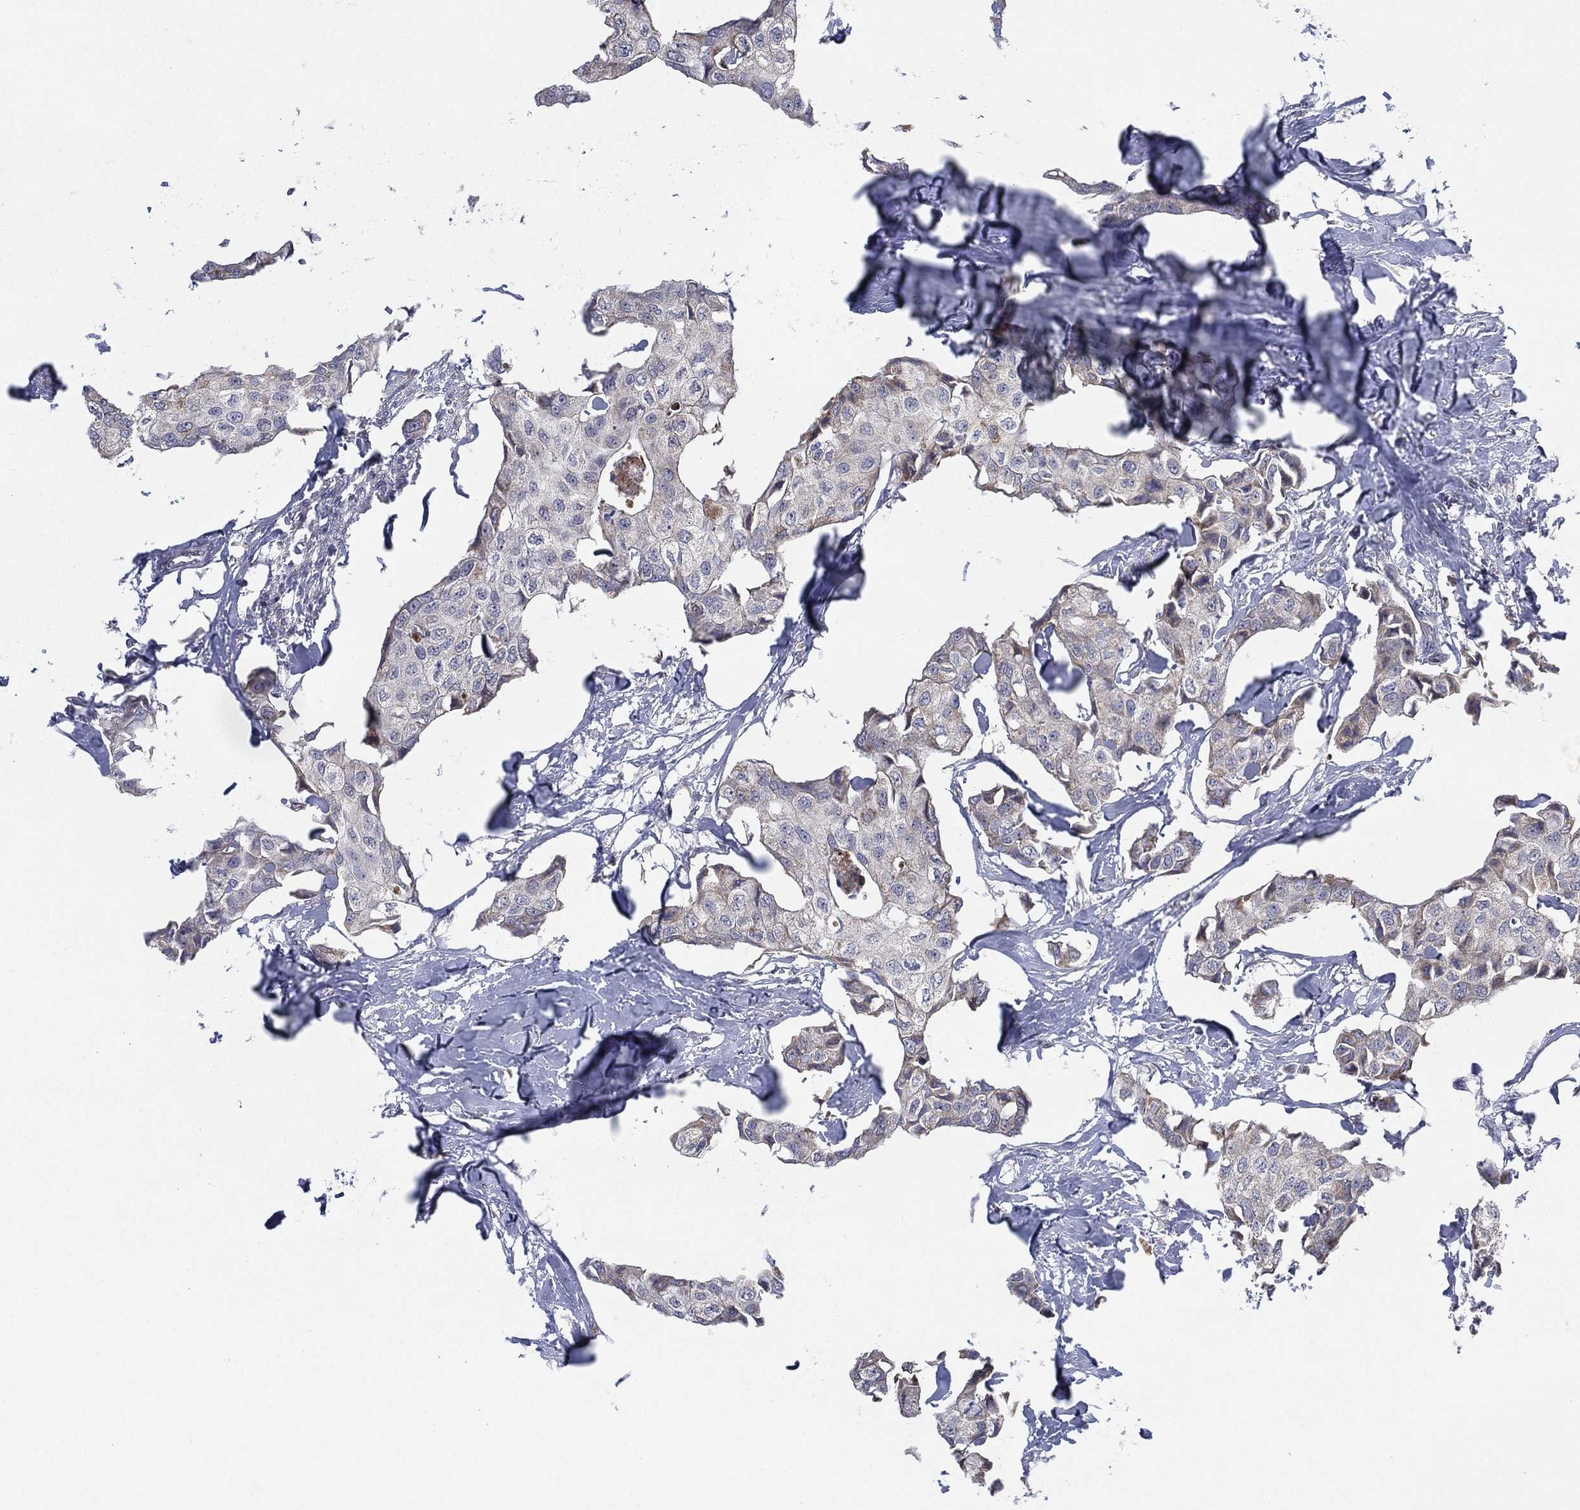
{"staining": {"intensity": "weak", "quantity": "<25%", "location": "cytoplasmic/membranous"}, "tissue": "breast cancer", "cell_type": "Tumor cells", "image_type": "cancer", "snomed": [{"axis": "morphology", "description": "Duct carcinoma"}, {"axis": "topography", "description": "Breast"}], "caption": "There is no significant positivity in tumor cells of breast cancer (invasive ductal carcinoma). Brightfield microscopy of IHC stained with DAB (3,3'-diaminobenzidine) (brown) and hematoxylin (blue), captured at high magnification.", "gene": "PSMG4", "patient": {"sex": "female", "age": 80}}